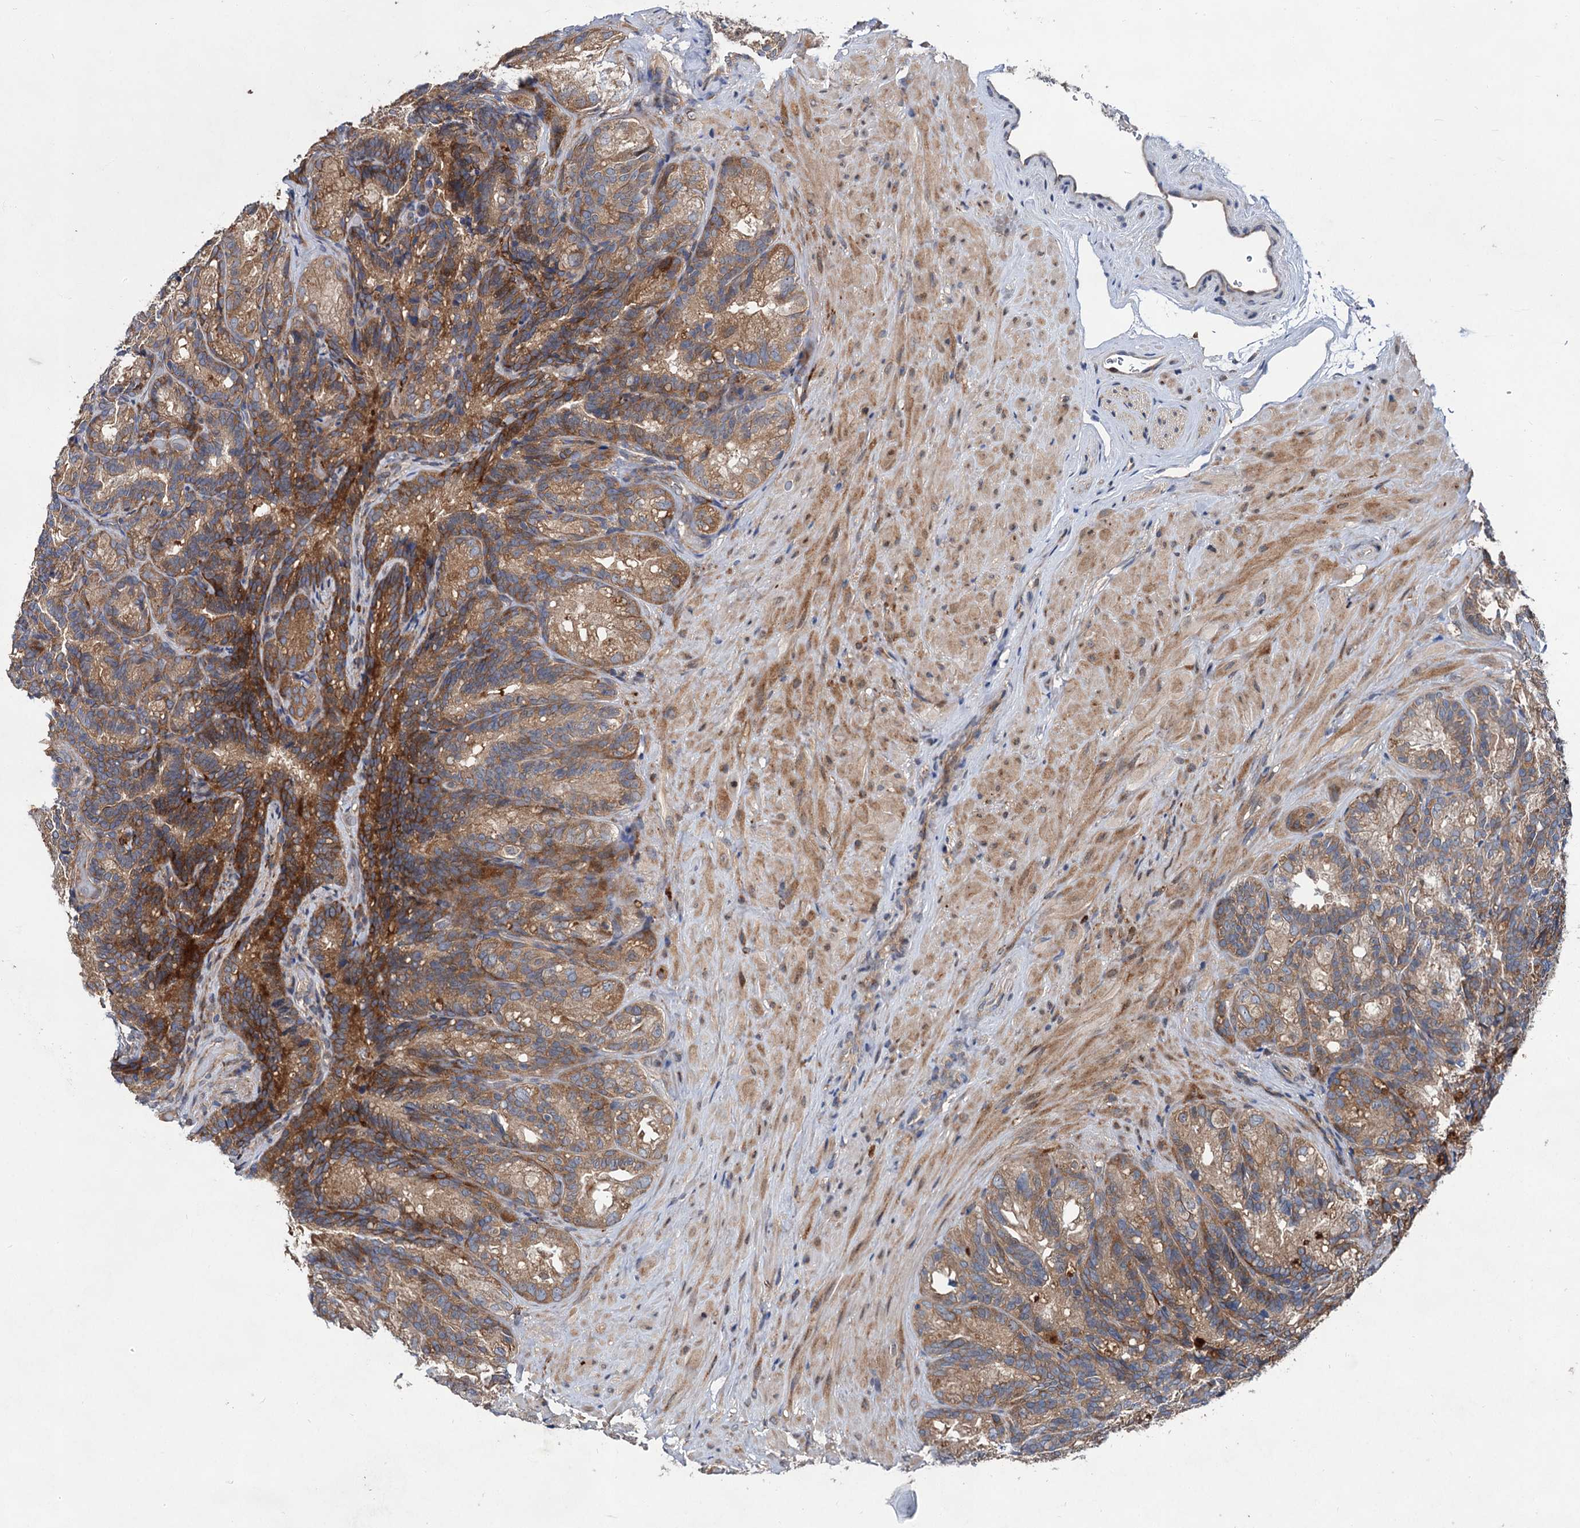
{"staining": {"intensity": "moderate", "quantity": ">75%", "location": "cytoplasmic/membranous"}, "tissue": "seminal vesicle", "cell_type": "Glandular cells", "image_type": "normal", "snomed": [{"axis": "morphology", "description": "Normal tissue, NOS"}, {"axis": "topography", "description": "Seminal veicle"}], "caption": "Moderate cytoplasmic/membranous protein positivity is seen in approximately >75% of glandular cells in seminal vesicle. (IHC, brightfield microscopy, high magnification).", "gene": "NAA25", "patient": {"sex": "male", "age": 60}}